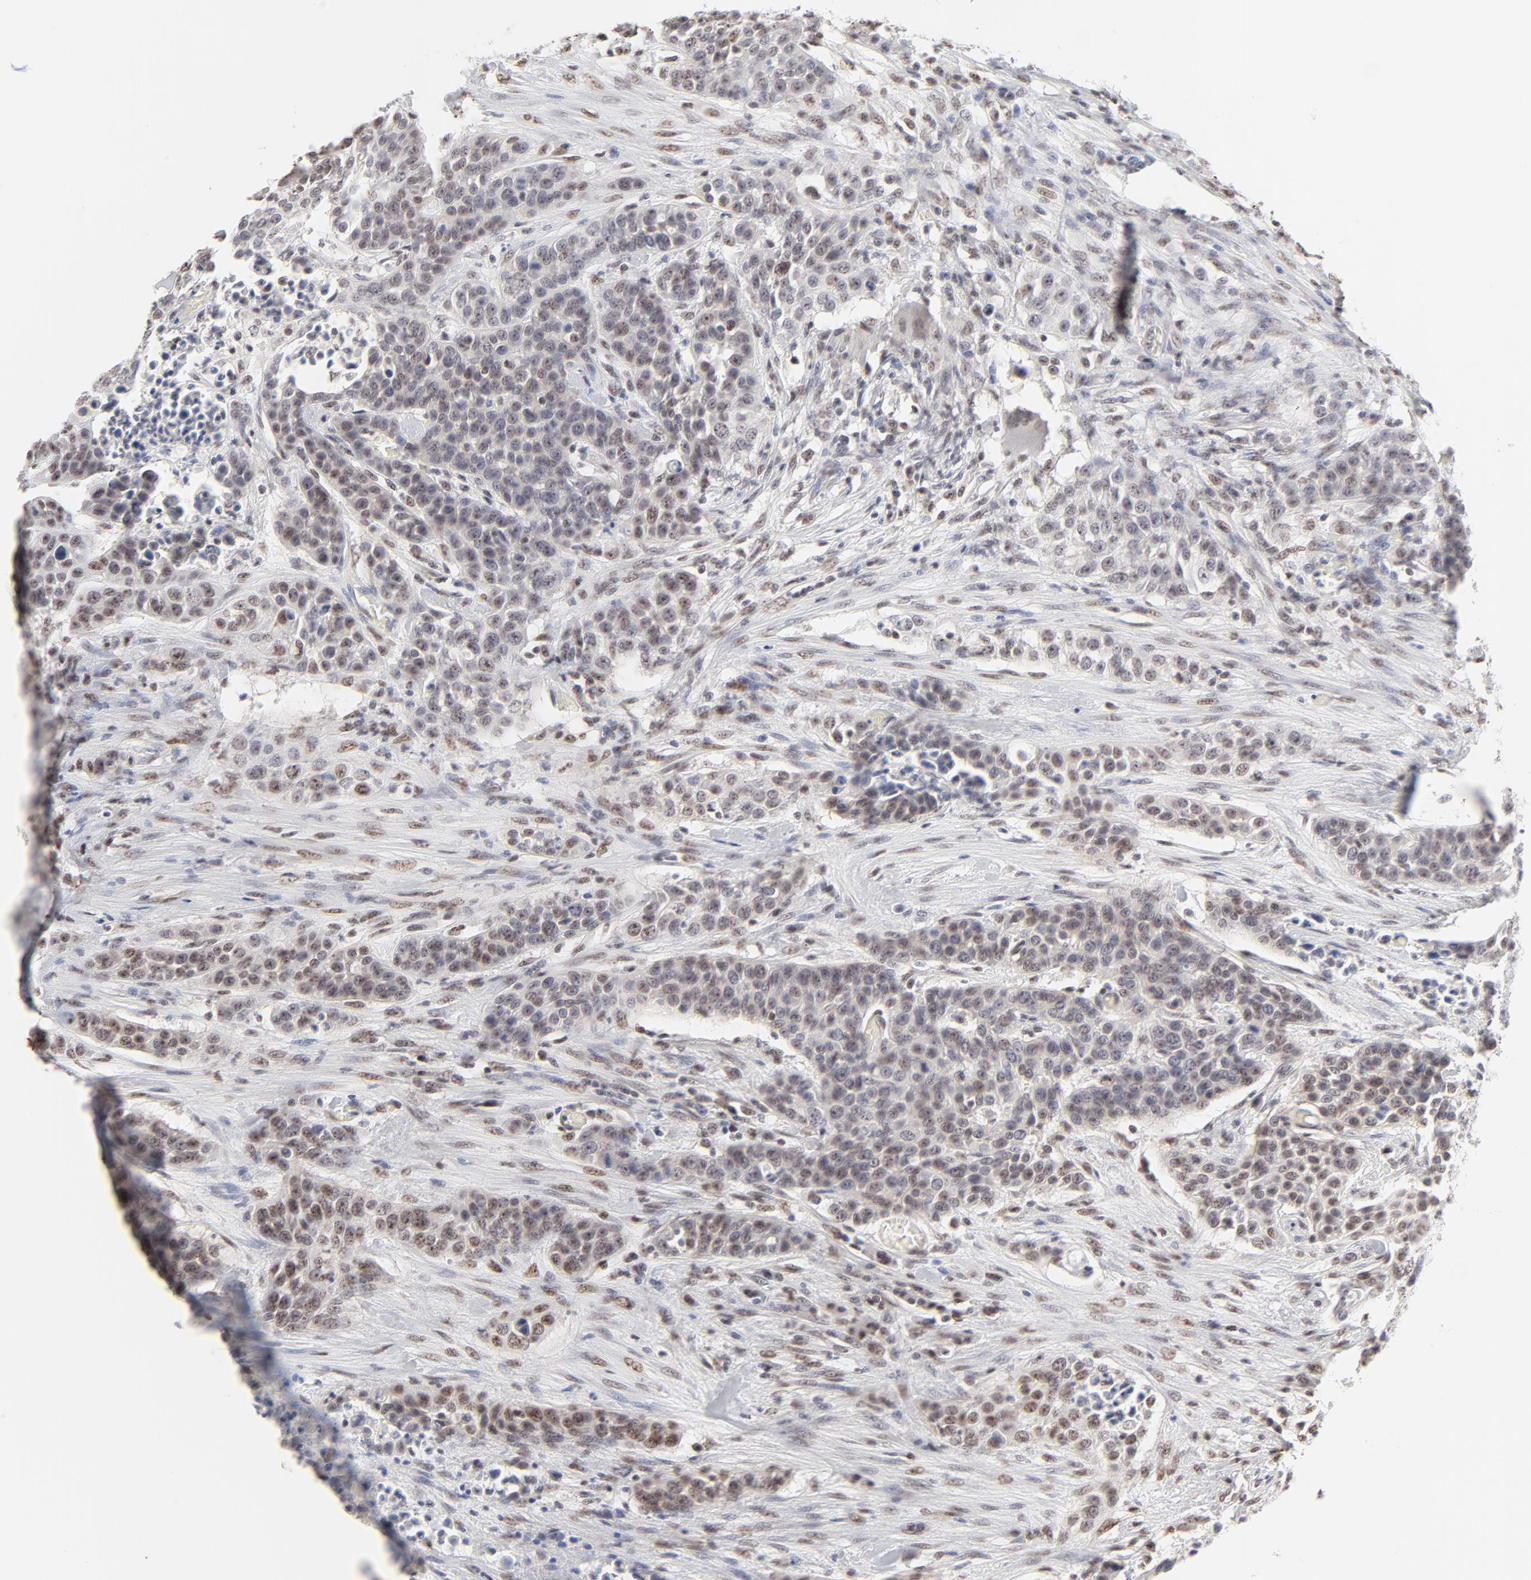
{"staining": {"intensity": "weak", "quantity": "<25%", "location": "nuclear"}, "tissue": "urothelial cancer", "cell_type": "Tumor cells", "image_type": "cancer", "snomed": [{"axis": "morphology", "description": "Urothelial carcinoma, High grade"}, {"axis": "topography", "description": "Urinary bladder"}], "caption": "This is an immunohistochemistry histopathology image of human high-grade urothelial carcinoma. There is no expression in tumor cells.", "gene": "NFIL3", "patient": {"sex": "male", "age": 74}}